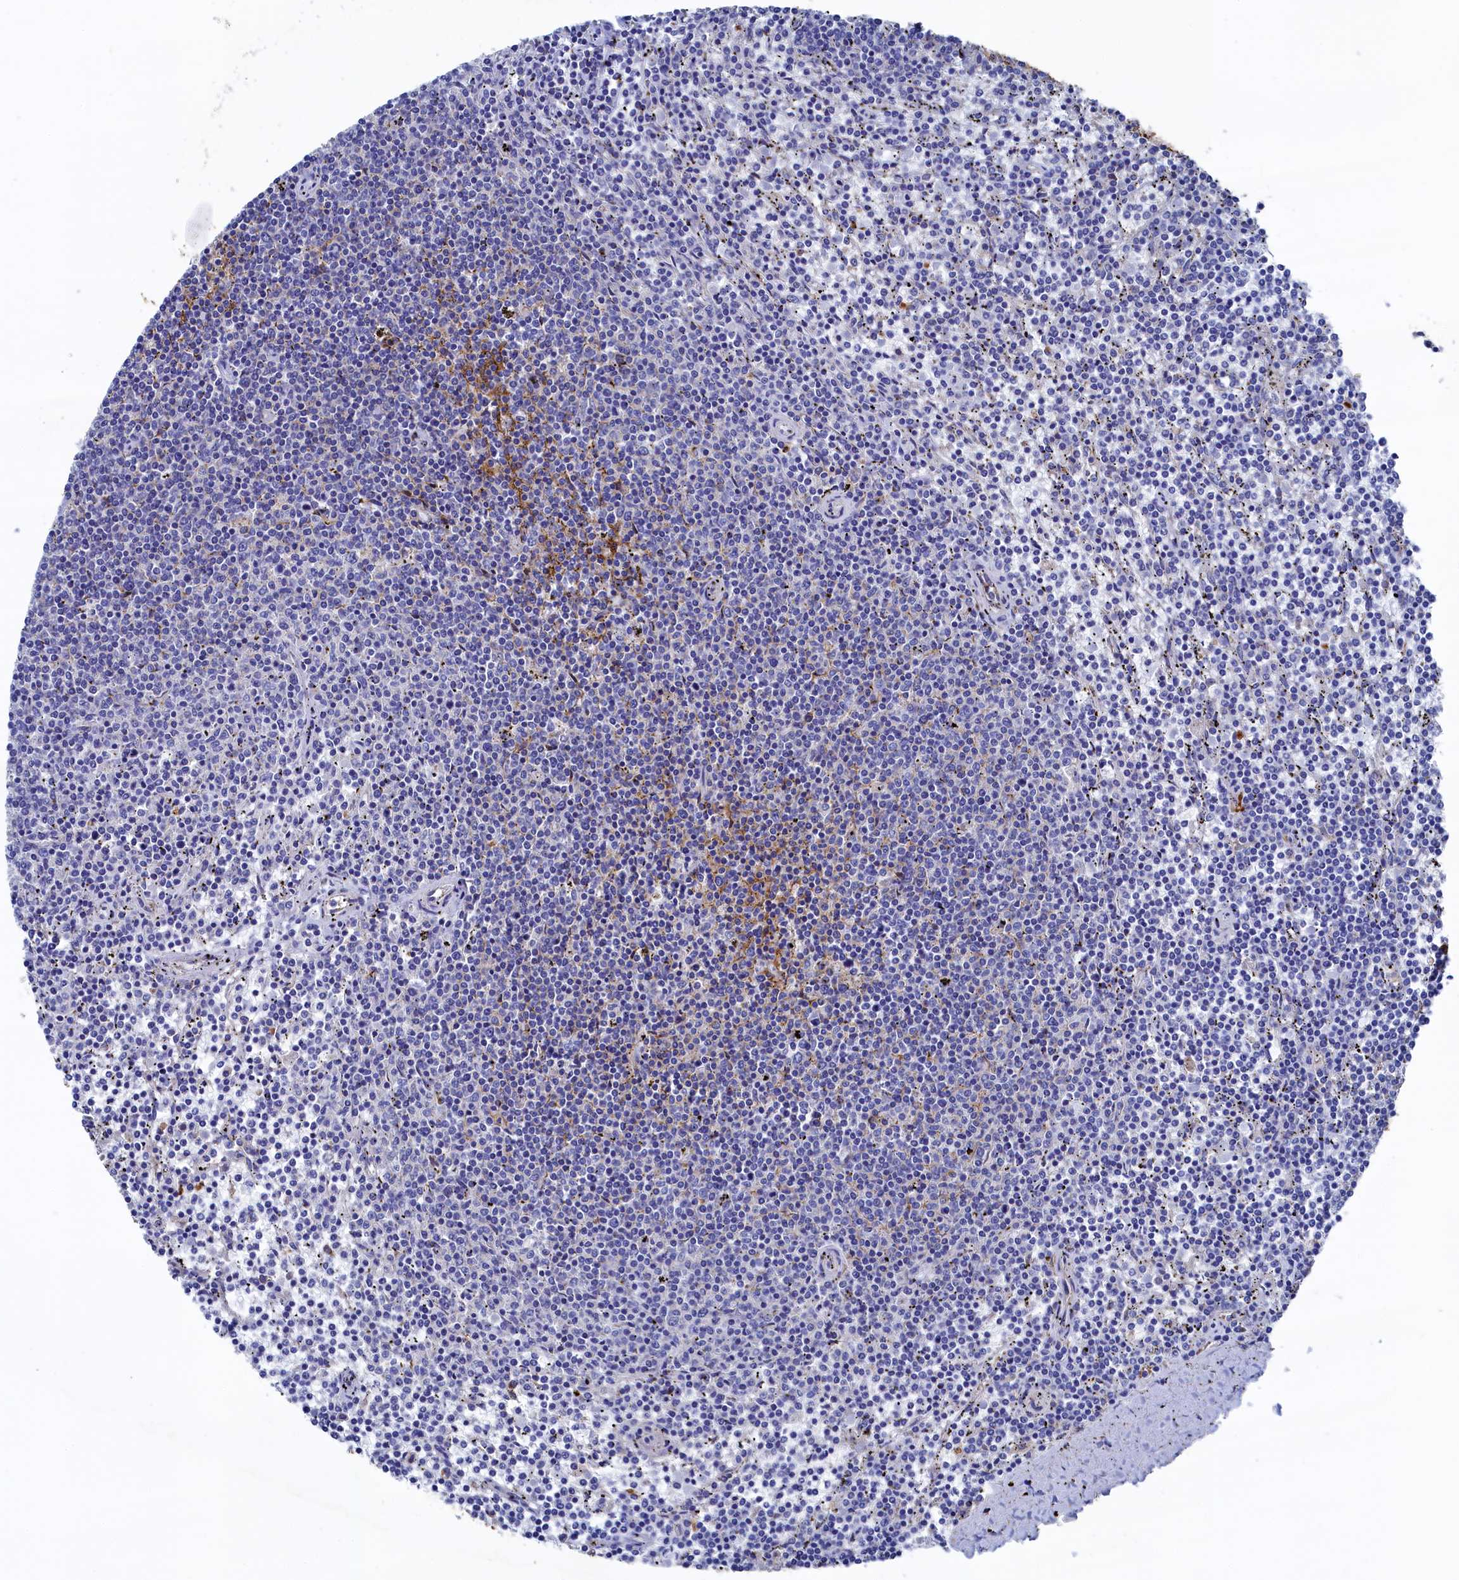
{"staining": {"intensity": "negative", "quantity": "none", "location": "none"}, "tissue": "lymphoma", "cell_type": "Tumor cells", "image_type": "cancer", "snomed": [{"axis": "morphology", "description": "Malignant lymphoma, non-Hodgkin's type, Low grade"}, {"axis": "topography", "description": "Spleen"}], "caption": "Micrograph shows no significant protein positivity in tumor cells of malignant lymphoma, non-Hodgkin's type (low-grade).", "gene": "C12orf73", "patient": {"sex": "female", "age": 50}}